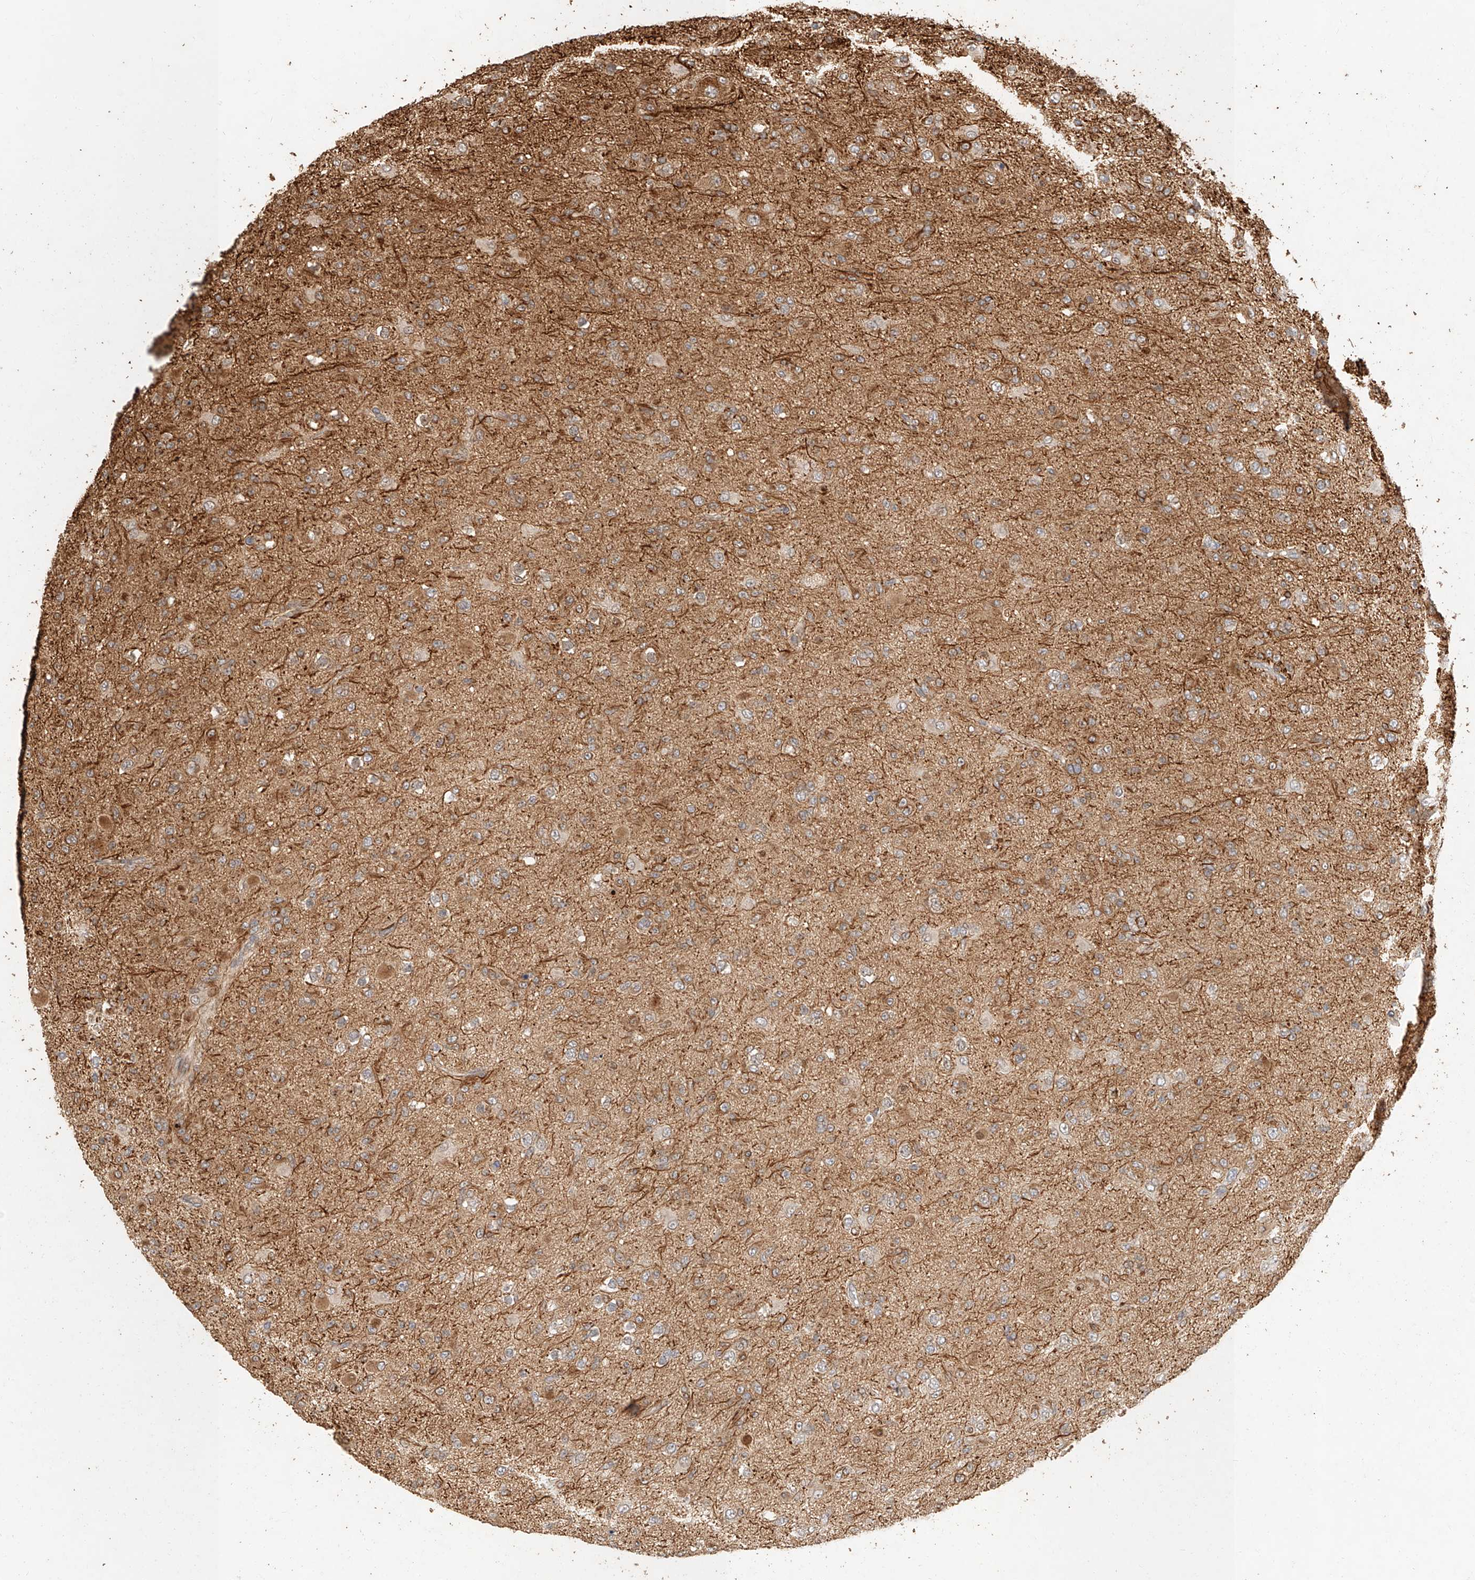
{"staining": {"intensity": "moderate", "quantity": ">75%", "location": "cytoplasmic/membranous"}, "tissue": "glioma", "cell_type": "Tumor cells", "image_type": "cancer", "snomed": [{"axis": "morphology", "description": "Glioma, malignant, Low grade"}, {"axis": "topography", "description": "Brain"}], "caption": "An image of malignant glioma (low-grade) stained for a protein displays moderate cytoplasmic/membranous brown staining in tumor cells.", "gene": "NAP1L1", "patient": {"sex": "male", "age": 65}}